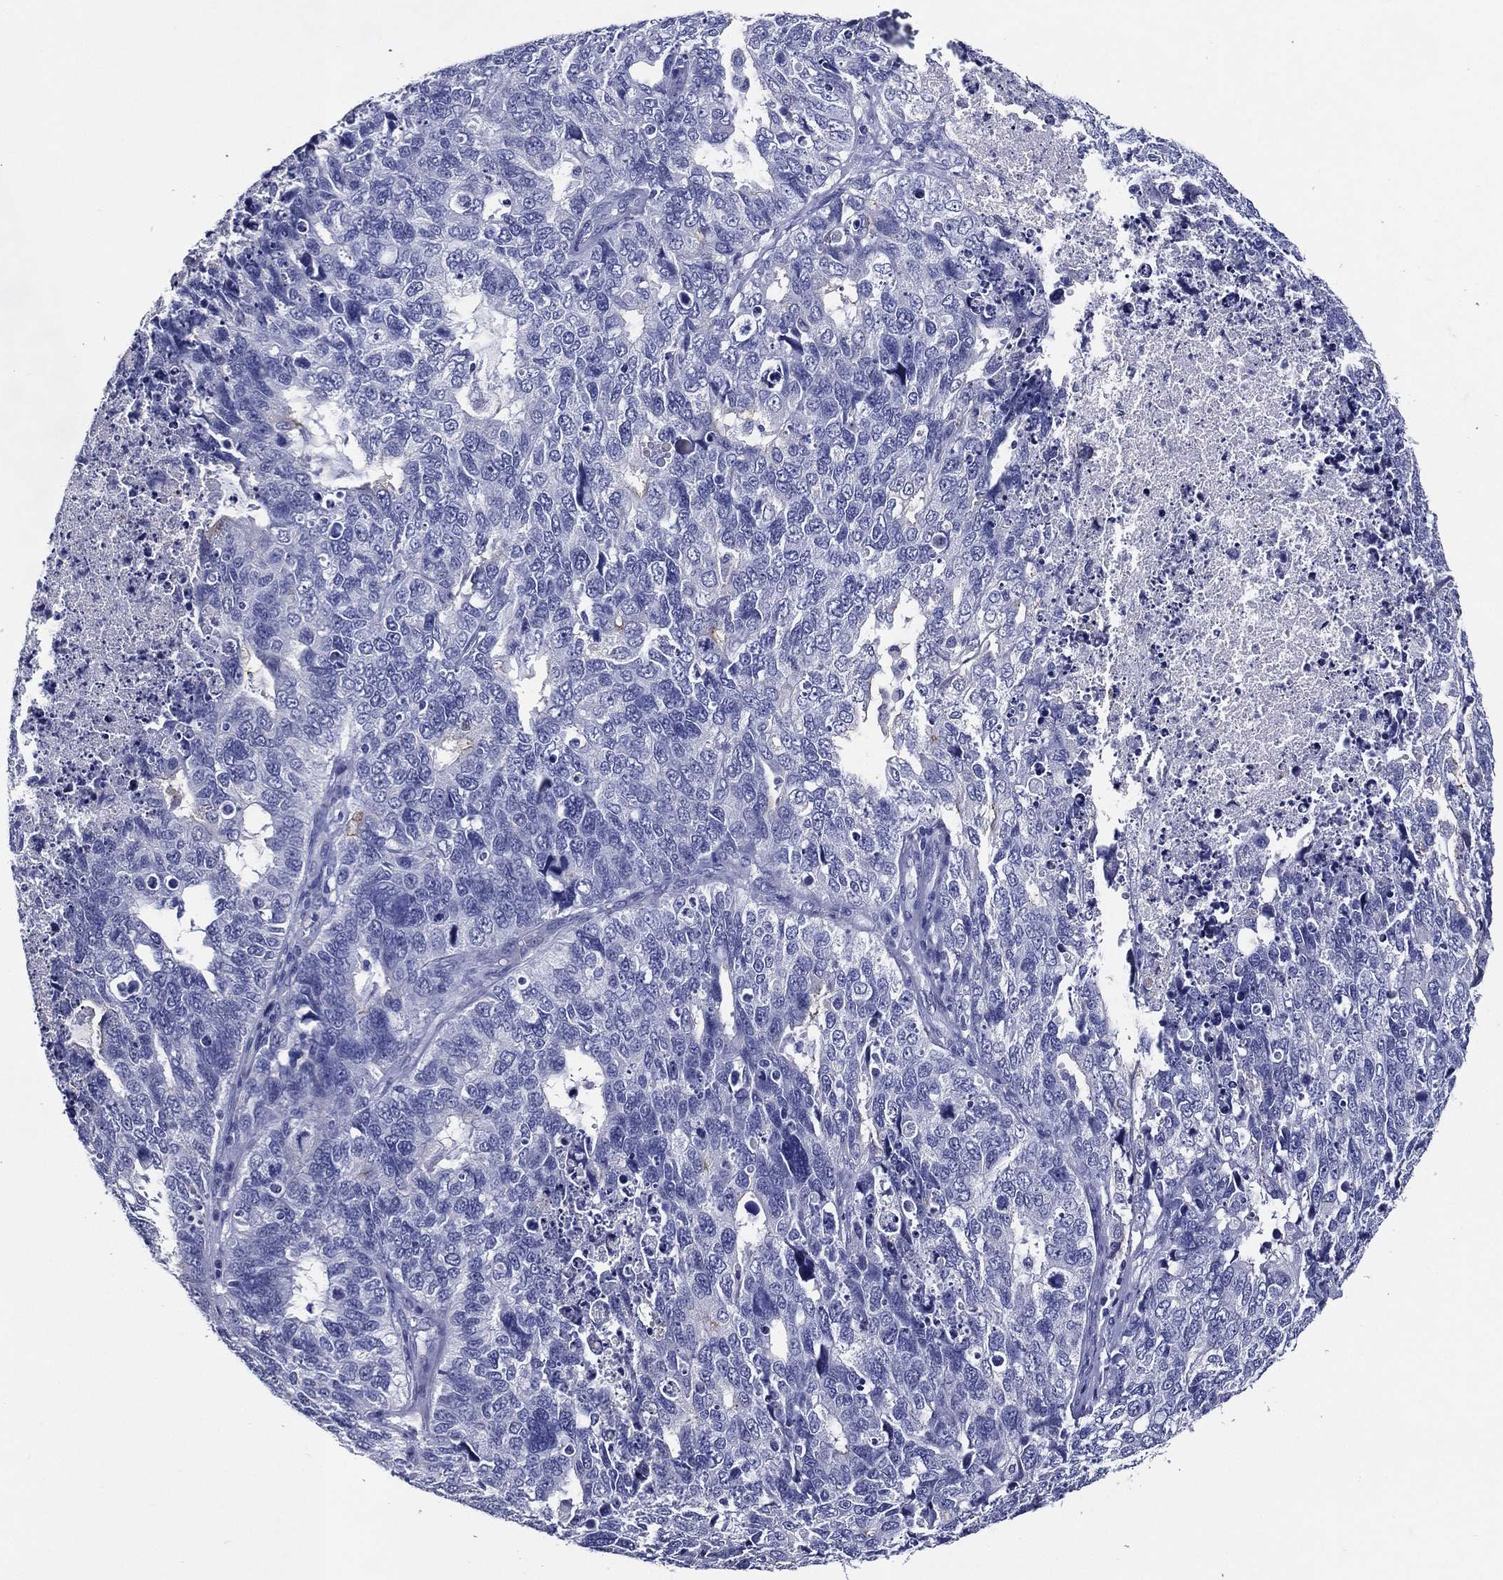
{"staining": {"intensity": "negative", "quantity": "none", "location": "none"}, "tissue": "cervical cancer", "cell_type": "Tumor cells", "image_type": "cancer", "snomed": [{"axis": "morphology", "description": "Squamous cell carcinoma, NOS"}, {"axis": "topography", "description": "Cervix"}], "caption": "The immunohistochemistry (IHC) micrograph has no significant expression in tumor cells of cervical cancer tissue.", "gene": "ACE2", "patient": {"sex": "female", "age": 63}}